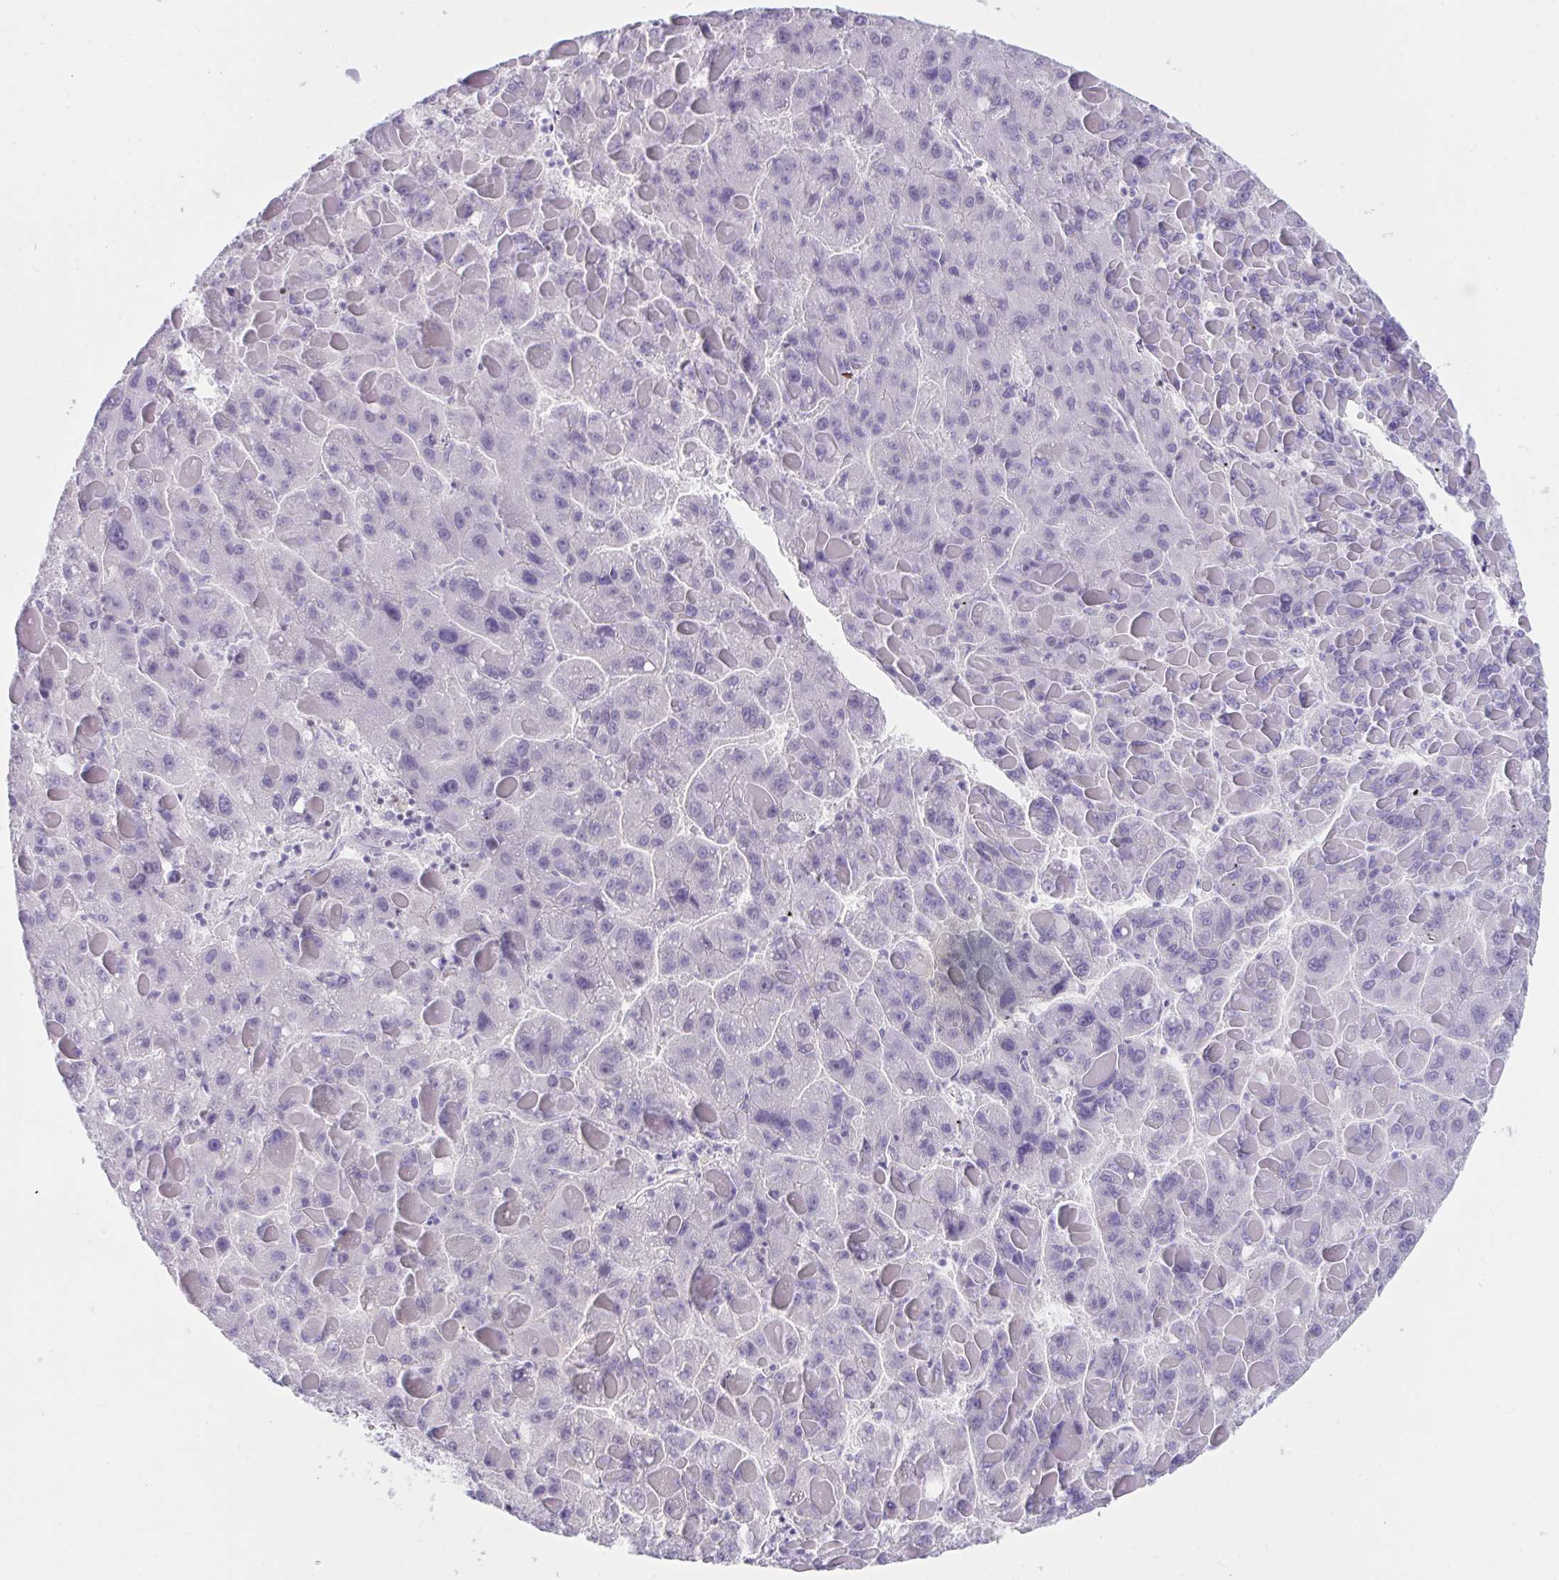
{"staining": {"intensity": "negative", "quantity": "none", "location": "none"}, "tissue": "liver cancer", "cell_type": "Tumor cells", "image_type": "cancer", "snomed": [{"axis": "morphology", "description": "Carcinoma, Hepatocellular, NOS"}, {"axis": "topography", "description": "Liver"}], "caption": "Immunohistochemistry (IHC) of liver cancer reveals no expression in tumor cells.", "gene": "IKZF2", "patient": {"sex": "female", "age": 82}}